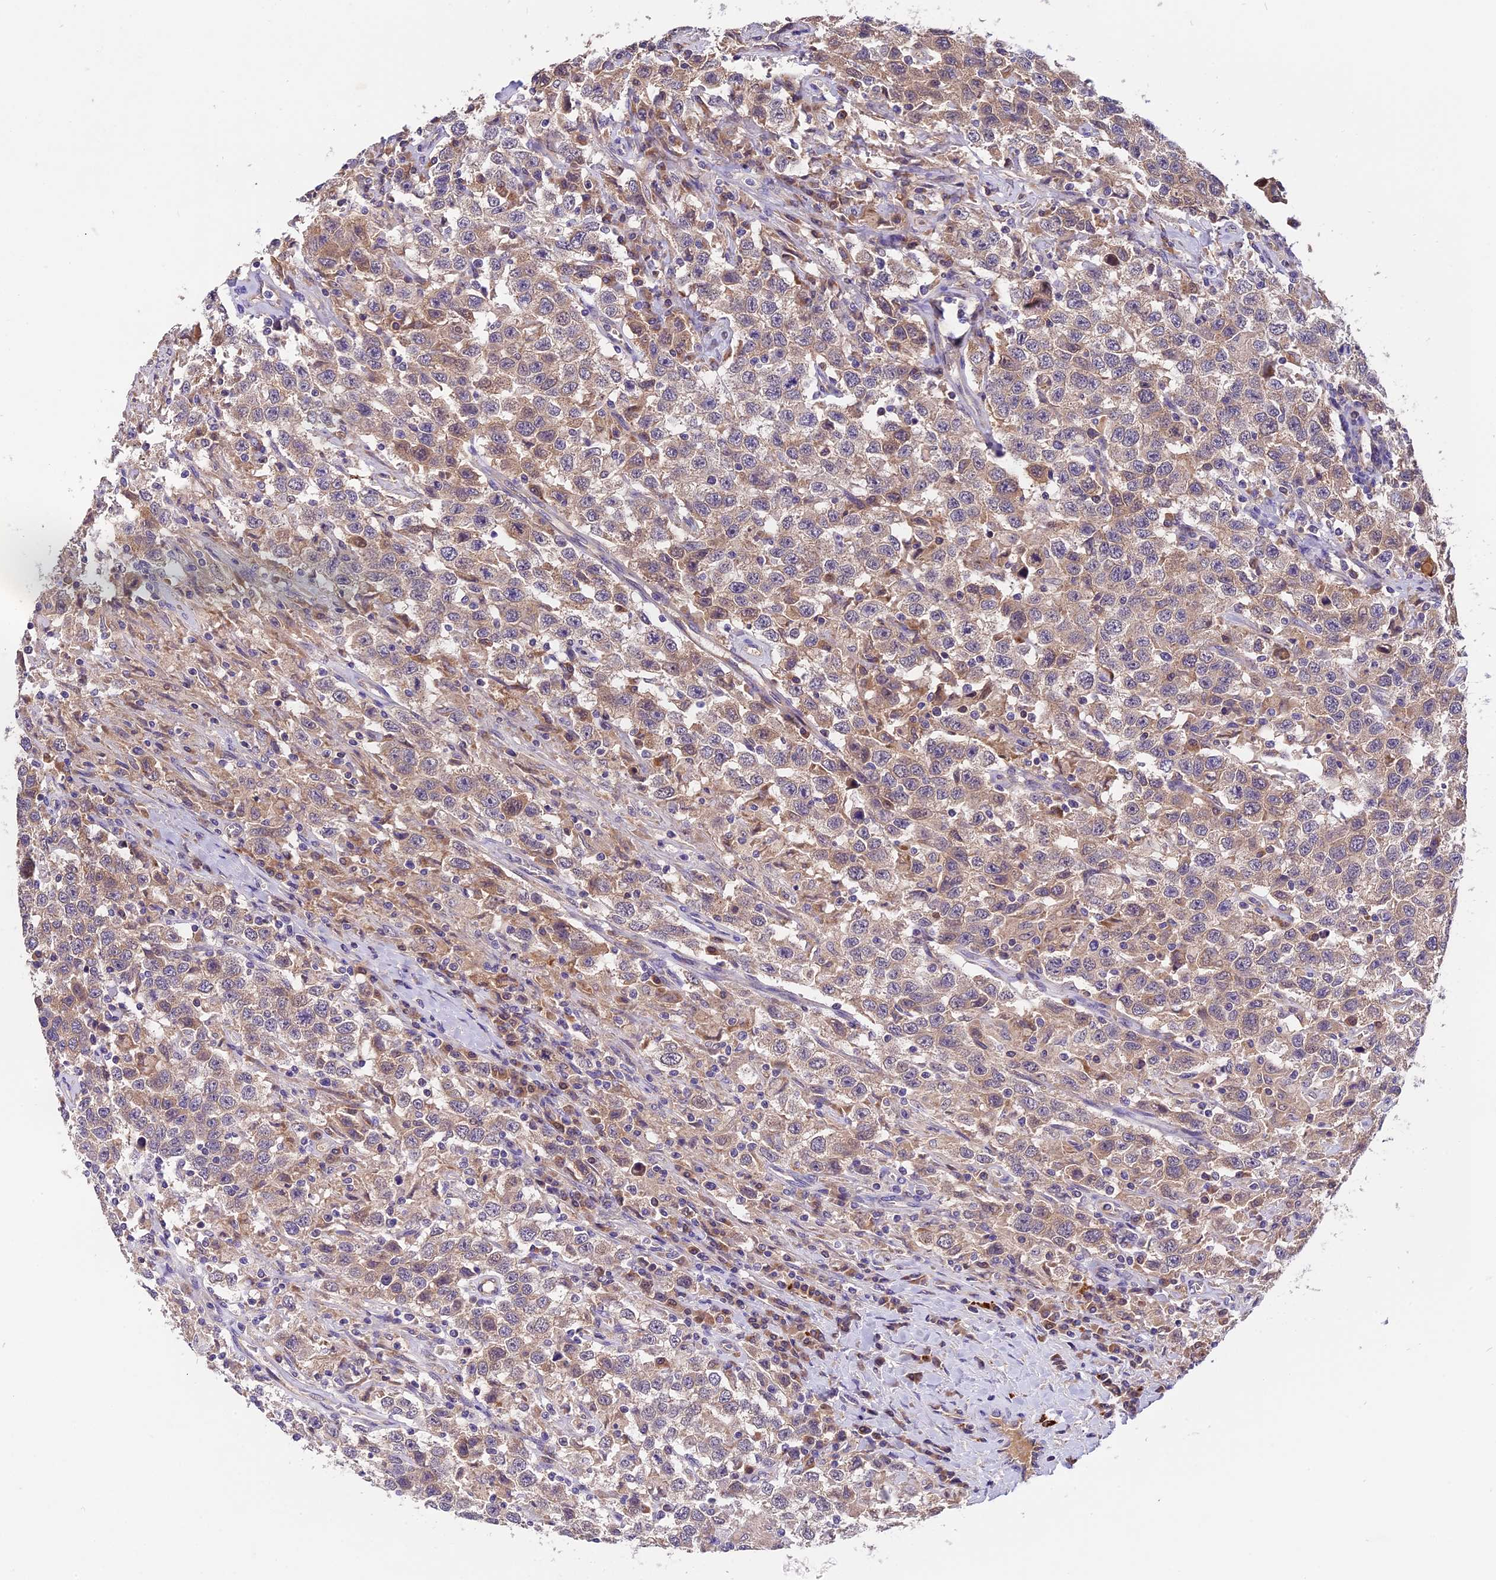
{"staining": {"intensity": "weak", "quantity": ">75%", "location": "cytoplasmic/membranous"}, "tissue": "testis cancer", "cell_type": "Tumor cells", "image_type": "cancer", "snomed": [{"axis": "morphology", "description": "Seminoma, NOS"}, {"axis": "topography", "description": "Testis"}], "caption": "Immunohistochemical staining of human testis seminoma reveals weak cytoplasmic/membranous protein positivity in approximately >75% of tumor cells.", "gene": "COPE", "patient": {"sex": "male", "age": 41}}